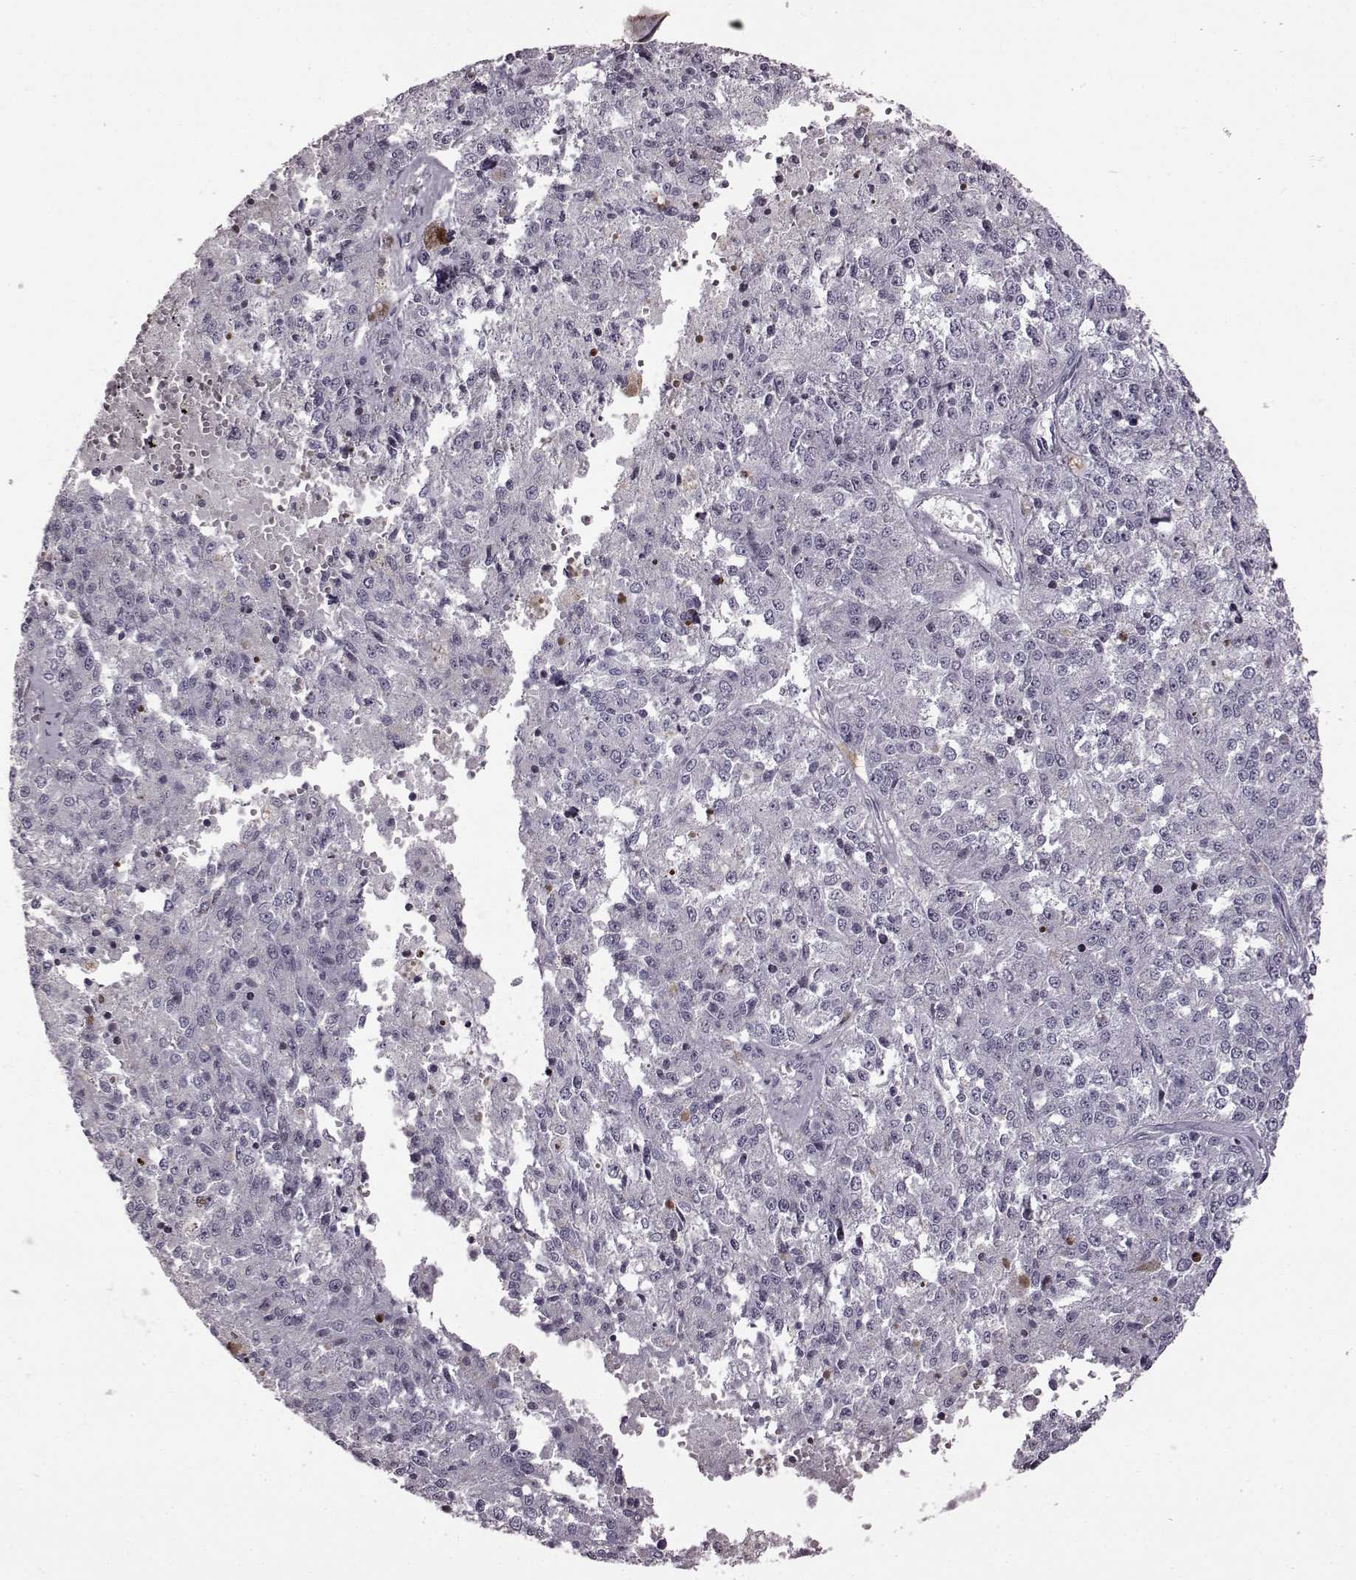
{"staining": {"intensity": "negative", "quantity": "none", "location": "none"}, "tissue": "melanoma", "cell_type": "Tumor cells", "image_type": "cancer", "snomed": [{"axis": "morphology", "description": "Malignant melanoma, Metastatic site"}, {"axis": "topography", "description": "Lymph node"}], "caption": "This photomicrograph is of melanoma stained with IHC to label a protein in brown with the nuclei are counter-stained blue. There is no expression in tumor cells.", "gene": "GAL", "patient": {"sex": "female", "age": 64}}